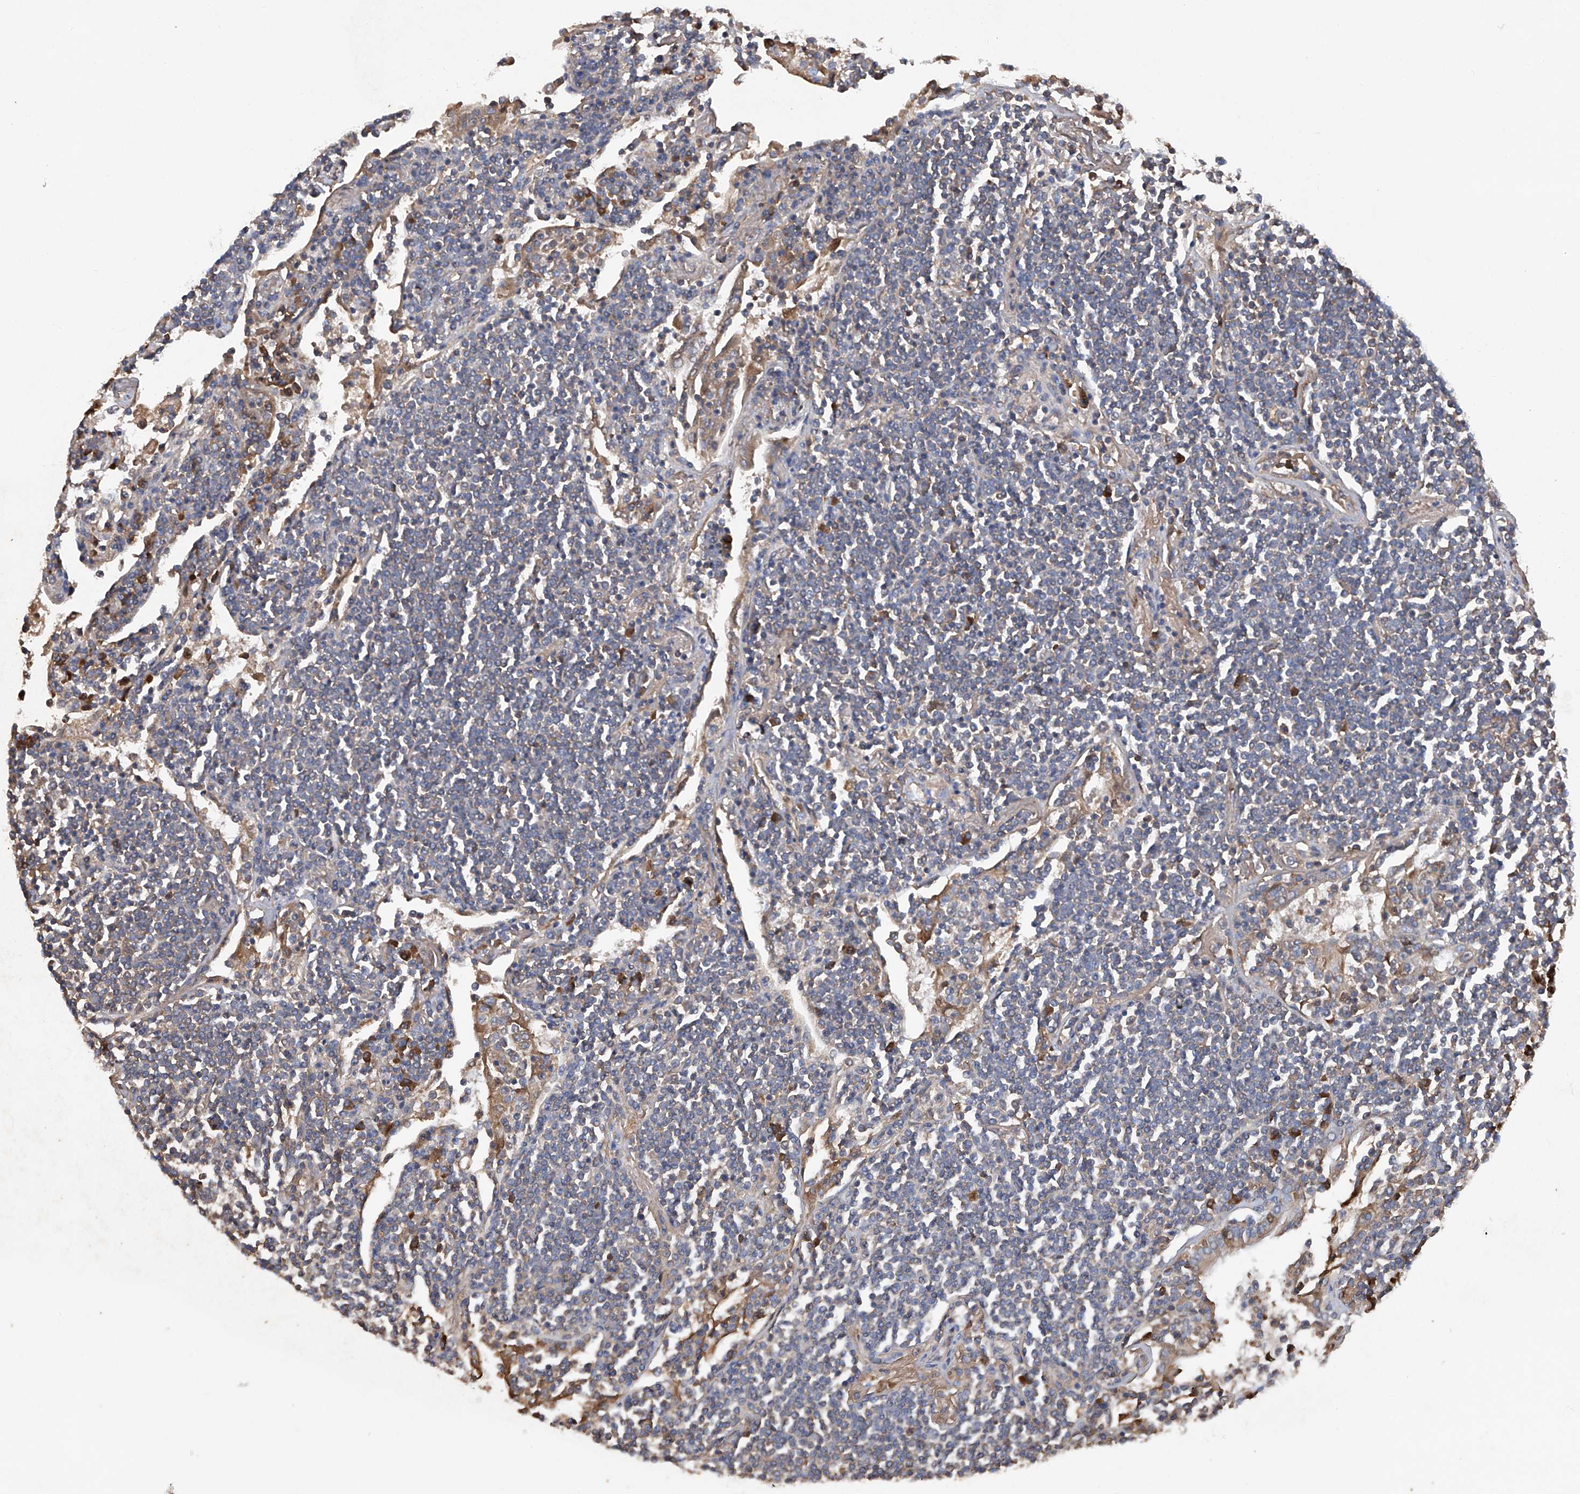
{"staining": {"intensity": "moderate", "quantity": "<25%", "location": "cytoplasmic/membranous"}, "tissue": "lymphoma", "cell_type": "Tumor cells", "image_type": "cancer", "snomed": [{"axis": "morphology", "description": "Malignant lymphoma, non-Hodgkin's type, Low grade"}, {"axis": "topography", "description": "Lung"}], "caption": "Immunohistochemical staining of human malignant lymphoma, non-Hodgkin's type (low-grade) displays moderate cytoplasmic/membranous protein staining in approximately <25% of tumor cells.", "gene": "ASCC3", "patient": {"sex": "female", "age": 71}}